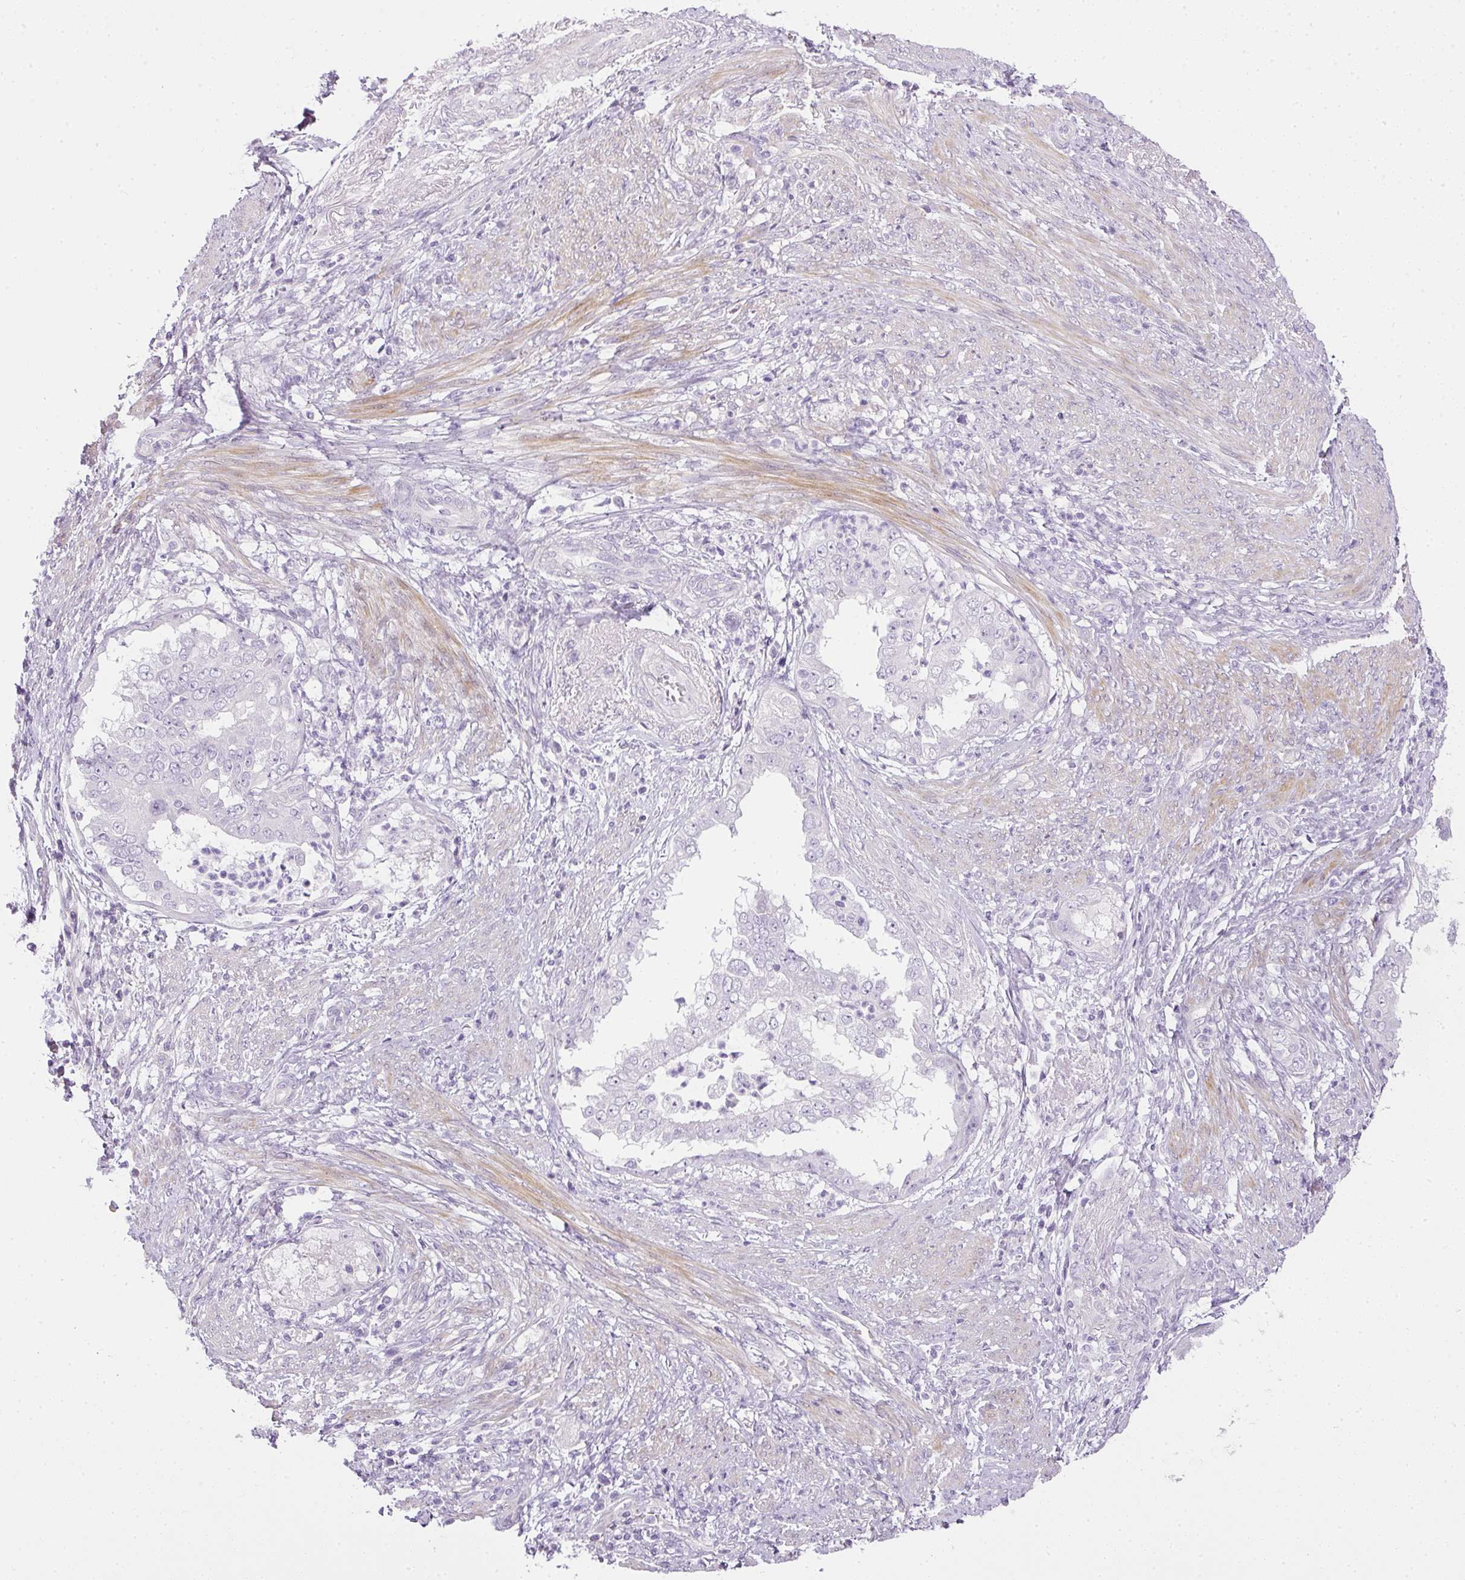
{"staining": {"intensity": "negative", "quantity": "none", "location": "none"}, "tissue": "endometrial cancer", "cell_type": "Tumor cells", "image_type": "cancer", "snomed": [{"axis": "morphology", "description": "Adenocarcinoma, NOS"}, {"axis": "topography", "description": "Endometrium"}], "caption": "This is a photomicrograph of immunohistochemistry staining of endometrial cancer (adenocarcinoma), which shows no positivity in tumor cells. Nuclei are stained in blue.", "gene": "RAX2", "patient": {"sex": "female", "age": 85}}